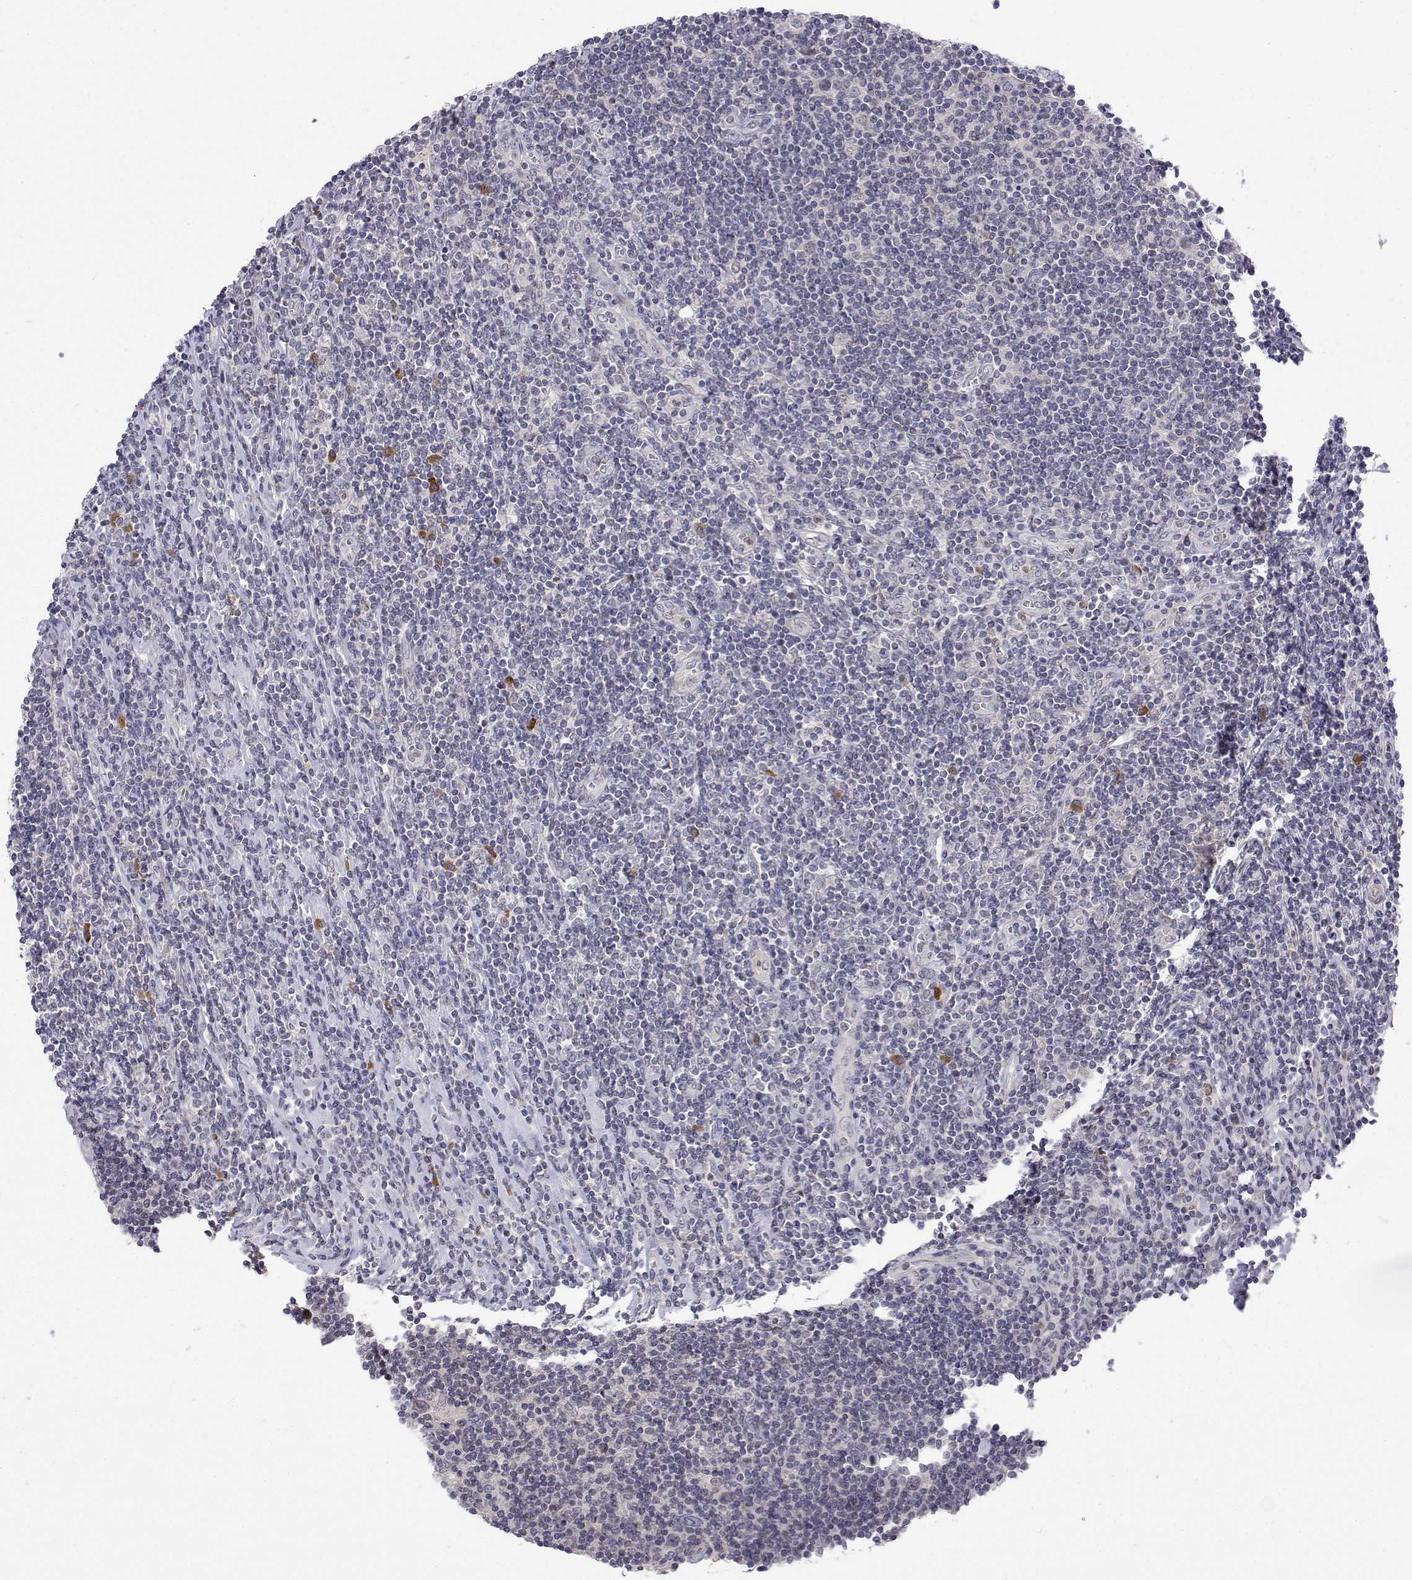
{"staining": {"intensity": "negative", "quantity": "none", "location": "none"}, "tissue": "lymphoma", "cell_type": "Tumor cells", "image_type": "cancer", "snomed": [{"axis": "morphology", "description": "Hodgkin's disease, NOS"}, {"axis": "topography", "description": "Lymph node"}], "caption": "Immunohistochemical staining of human Hodgkin's disease displays no significant positivity in tumor cells. (DAB immunohistochemistry, high magnification).", "gene": "IGFBP4", "patient": {"sex": "male", "age": 40}}